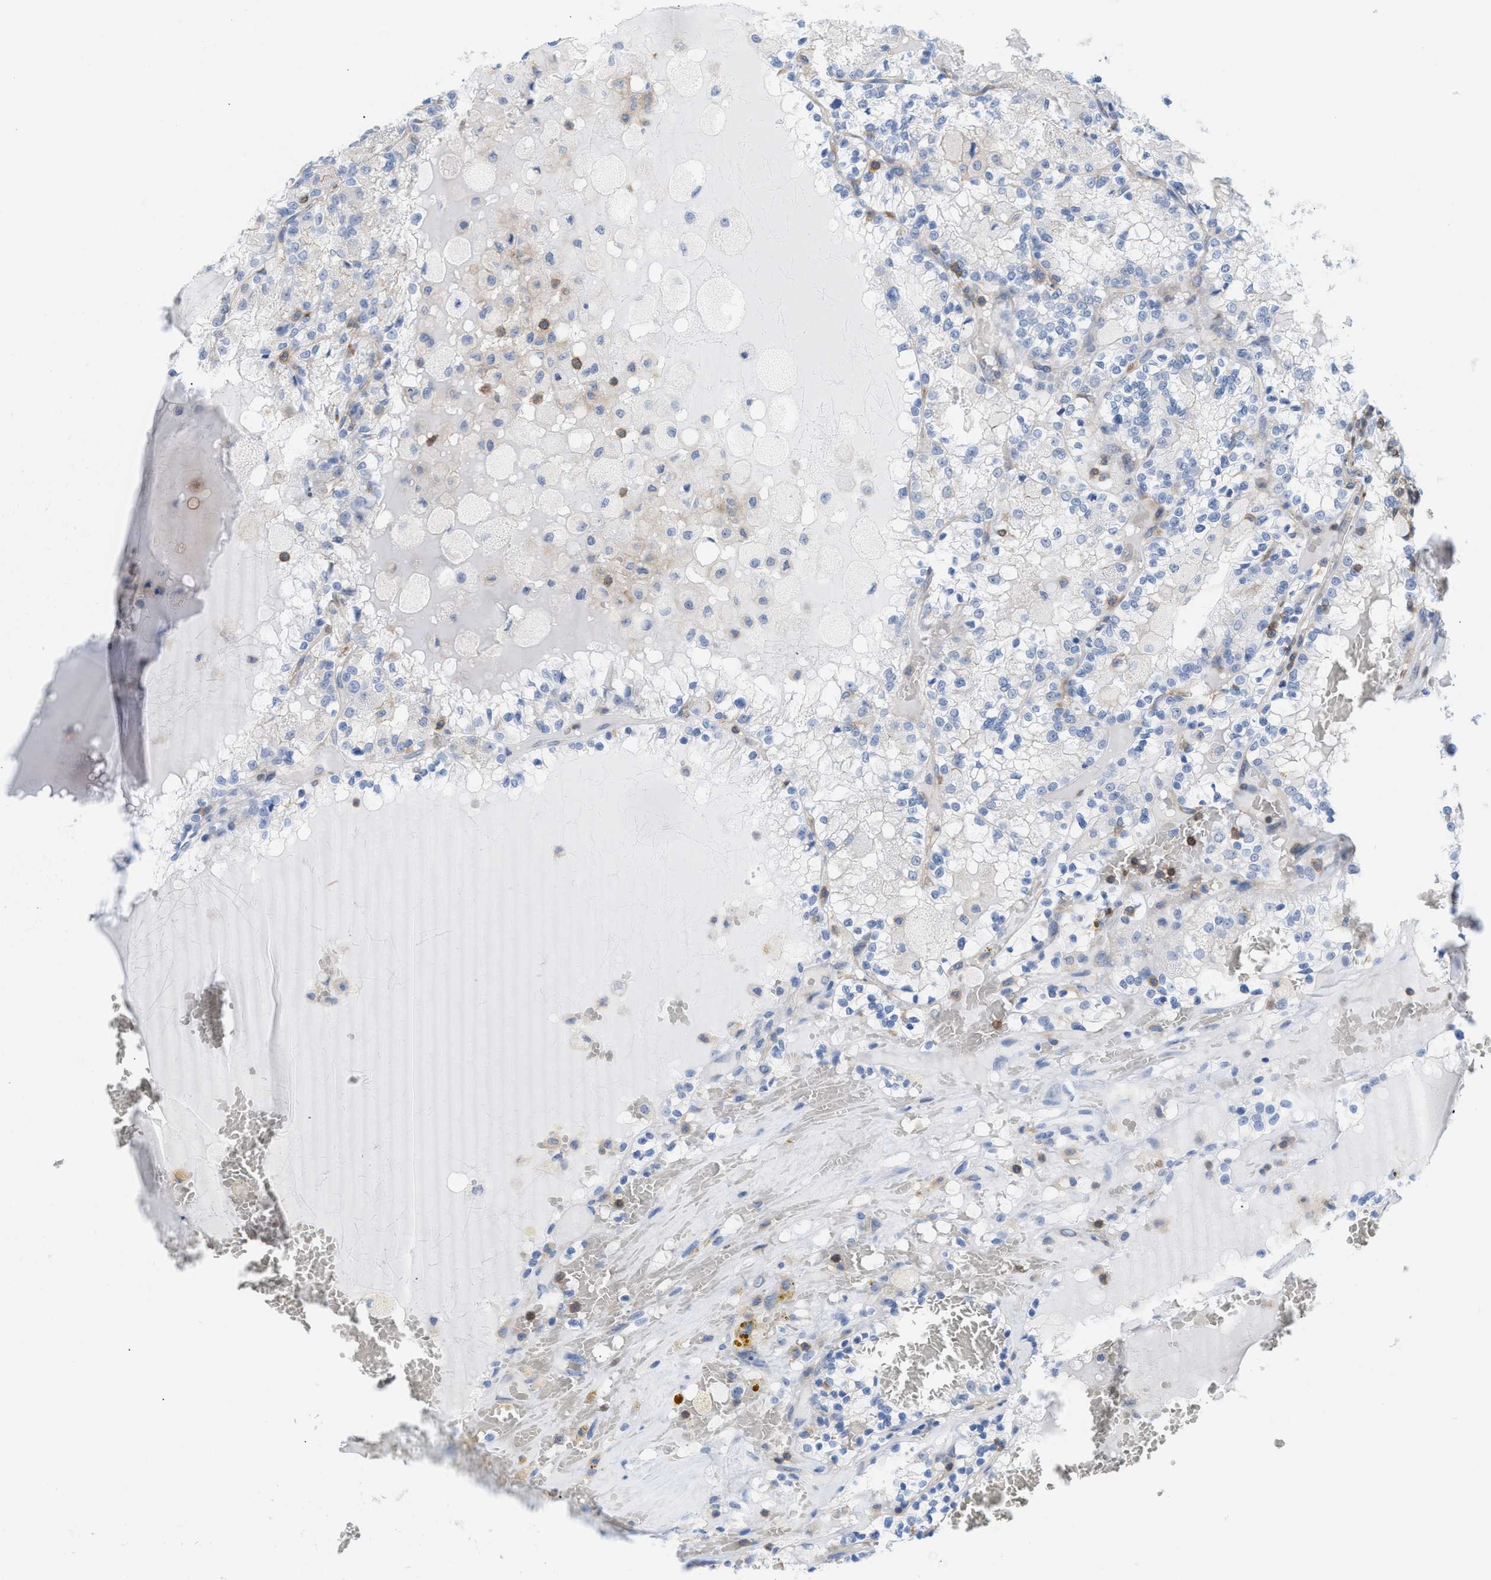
{"staining": {"intensity": "negative", "quantity": "none", "location": "none"}, "tissue": "renal cancer", "cell_type": "Tumor cells", "image_type": "cancer", "snomed": [{"axis": "morphology", "description": "Adenocarcinoma, NOS"}, {"axis": "topography", "description": "Kidney"}], "caption": "The IHC micrograph has no significant expression in tumor cells of adenocarcinoma (renal) tissue. Brightfield microscopy of IHC stained with DAB (3,3'-diaminobenzidine) (brown) and hematoxylin (blue), captured at high magnification.", "gene": "IL16", "patient": {"sex": "female", "age": 56}}